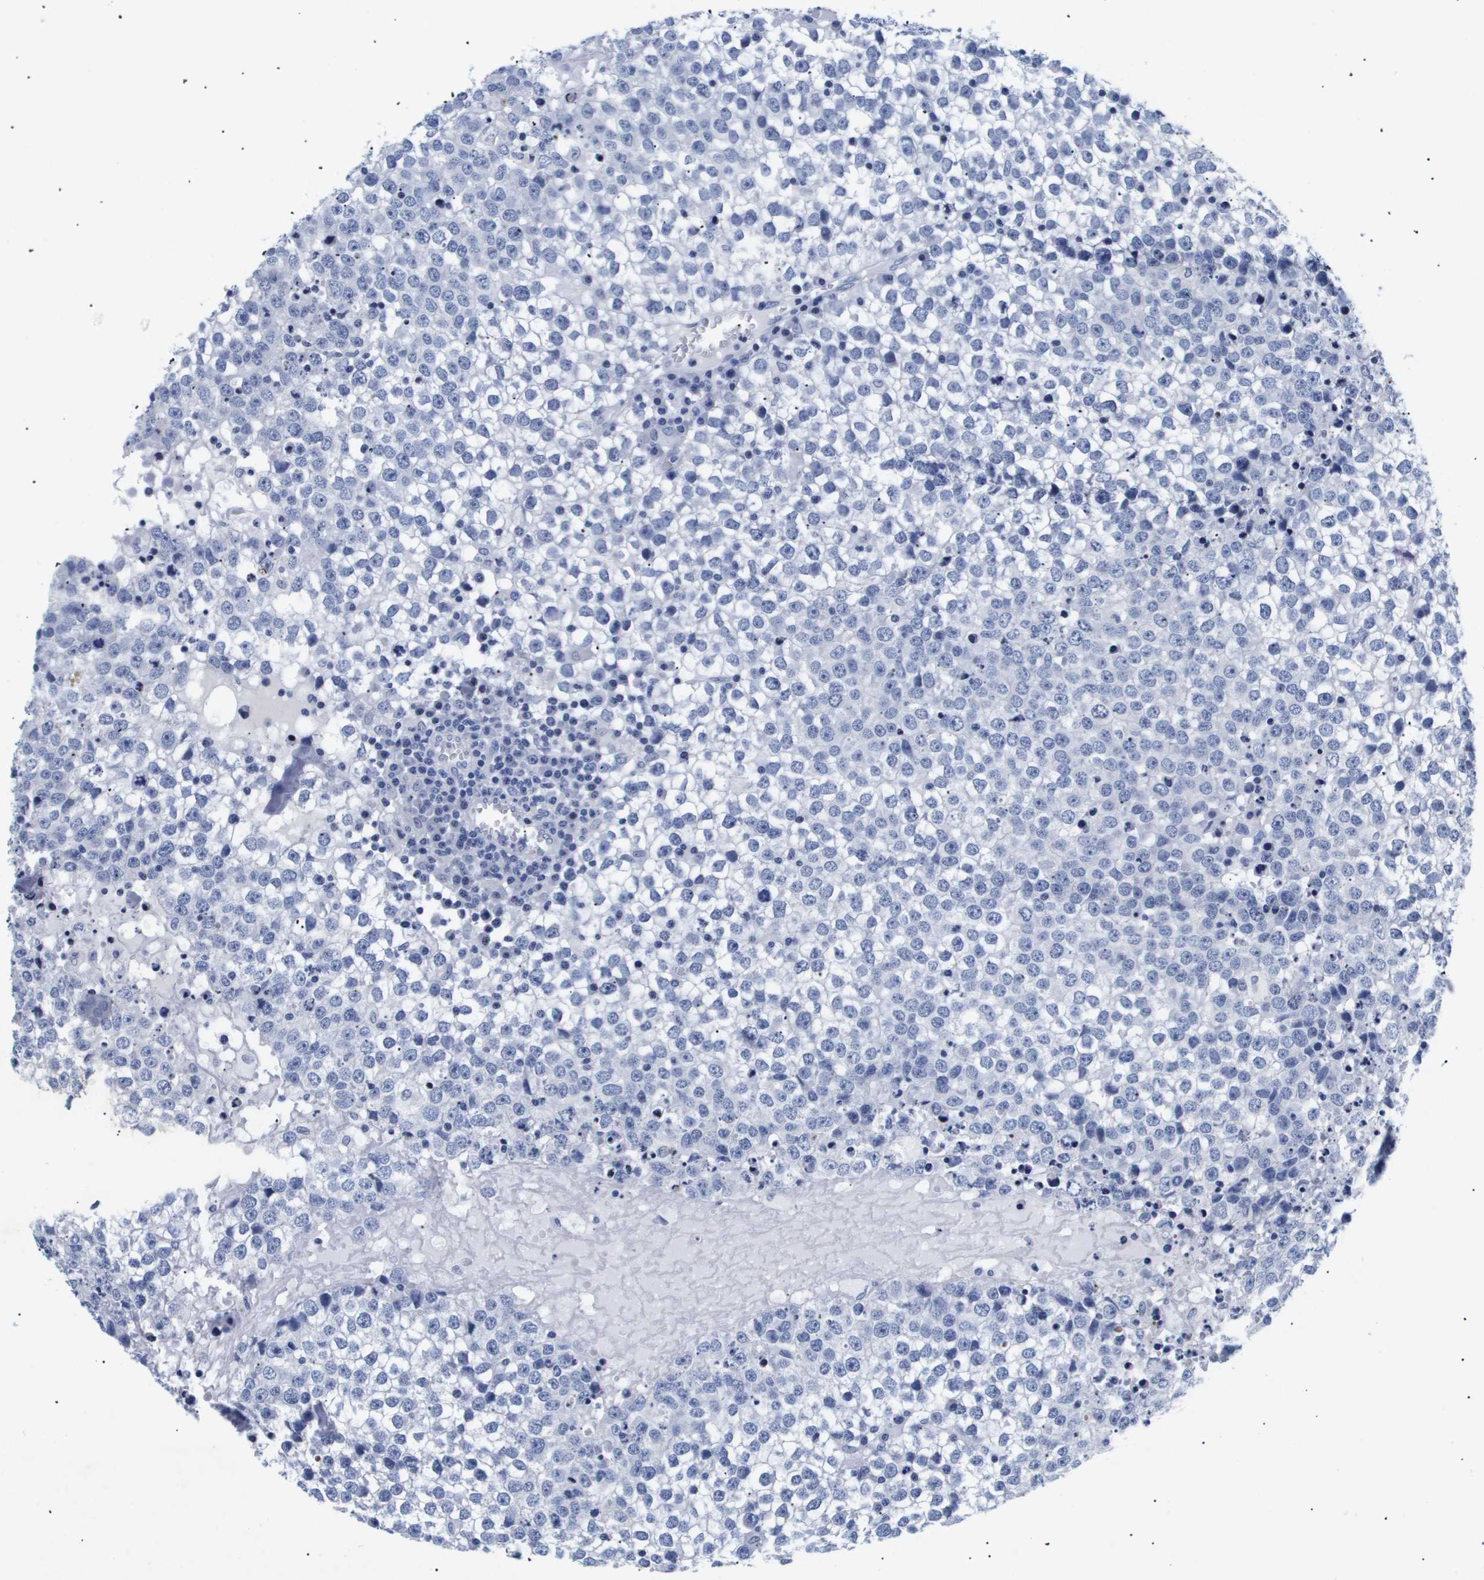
{"staining": {"intensity": "negative", "quantity": "none", "location": "none"}, "tissue": "testis cancer", "cell_type": "Tumor cells", "image_type": "cancer", "snomed": [{"axis": "morphology", "description": "Seminoma, NOS"}, {"axis": "topography", "description": "Testis"}], "caption": "Immunohistochemistry (IHC) histopathology image of human testis seminoma stained for a protein (brown), which exhibits no positivity in tumor cells.", "gene": "SHD", "patient": {"sex": "male", "age": 65}}